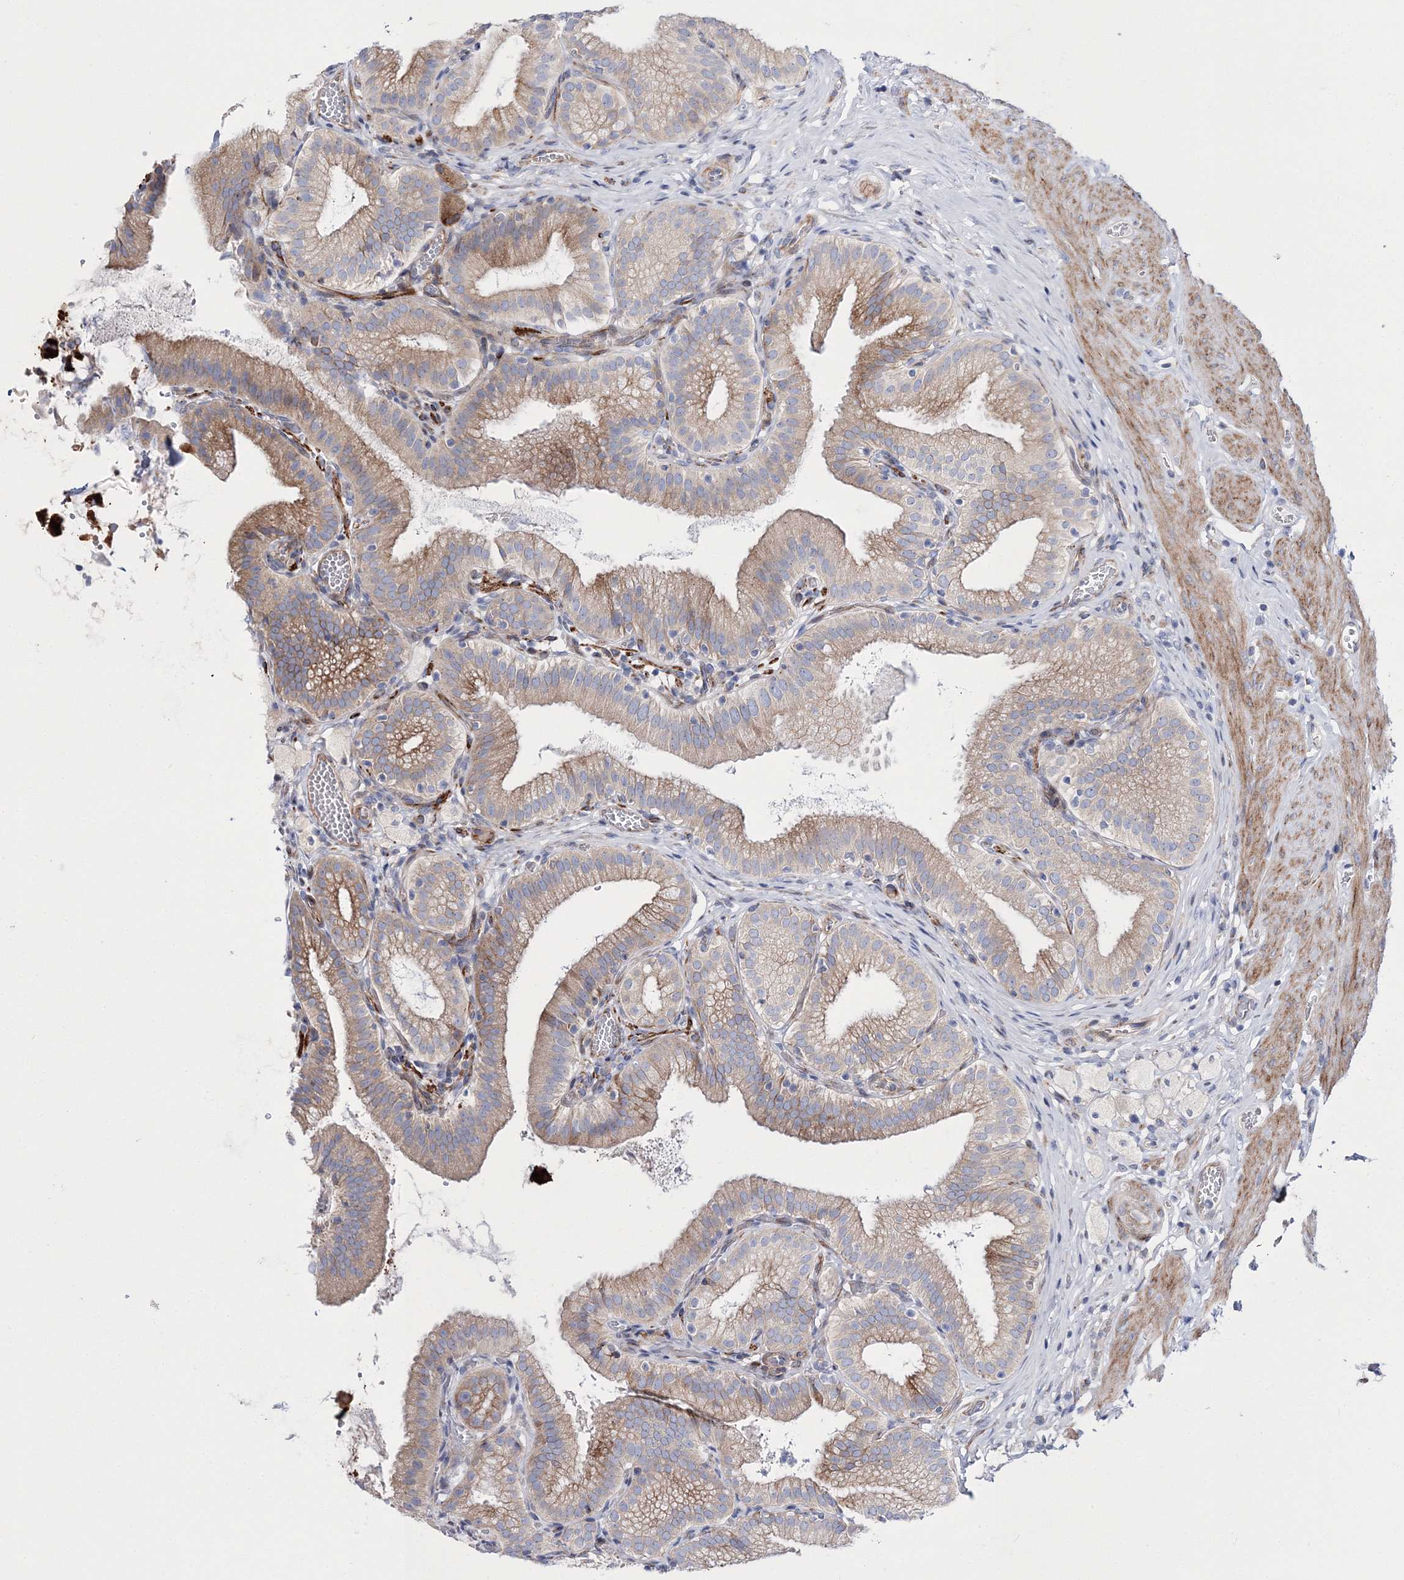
{"staining": {"intensity": "moderate", "quantity": "25%-75%", "location": "cytoplasmic/membranous"}, "tissue": "gallbladder", "cell_type": "Glandular cells", "image_type": "normal", "snomed": [{"axis": "morphology", "description": "Normal tissue, NOS"}, {"axis": "topography", "description": "Gallbladder"}], "caption": "Glandular cells reveal medium levels of moderate cytoplasmic/membranous positivity in approximately 25%-75% of cells in unremarkable human gallbladder. (brown staining indicates protein expression, while blue staining denotes nuclei).", "gene": "ARHGAP32", "patient": {"sex": "male", "age": 54}}